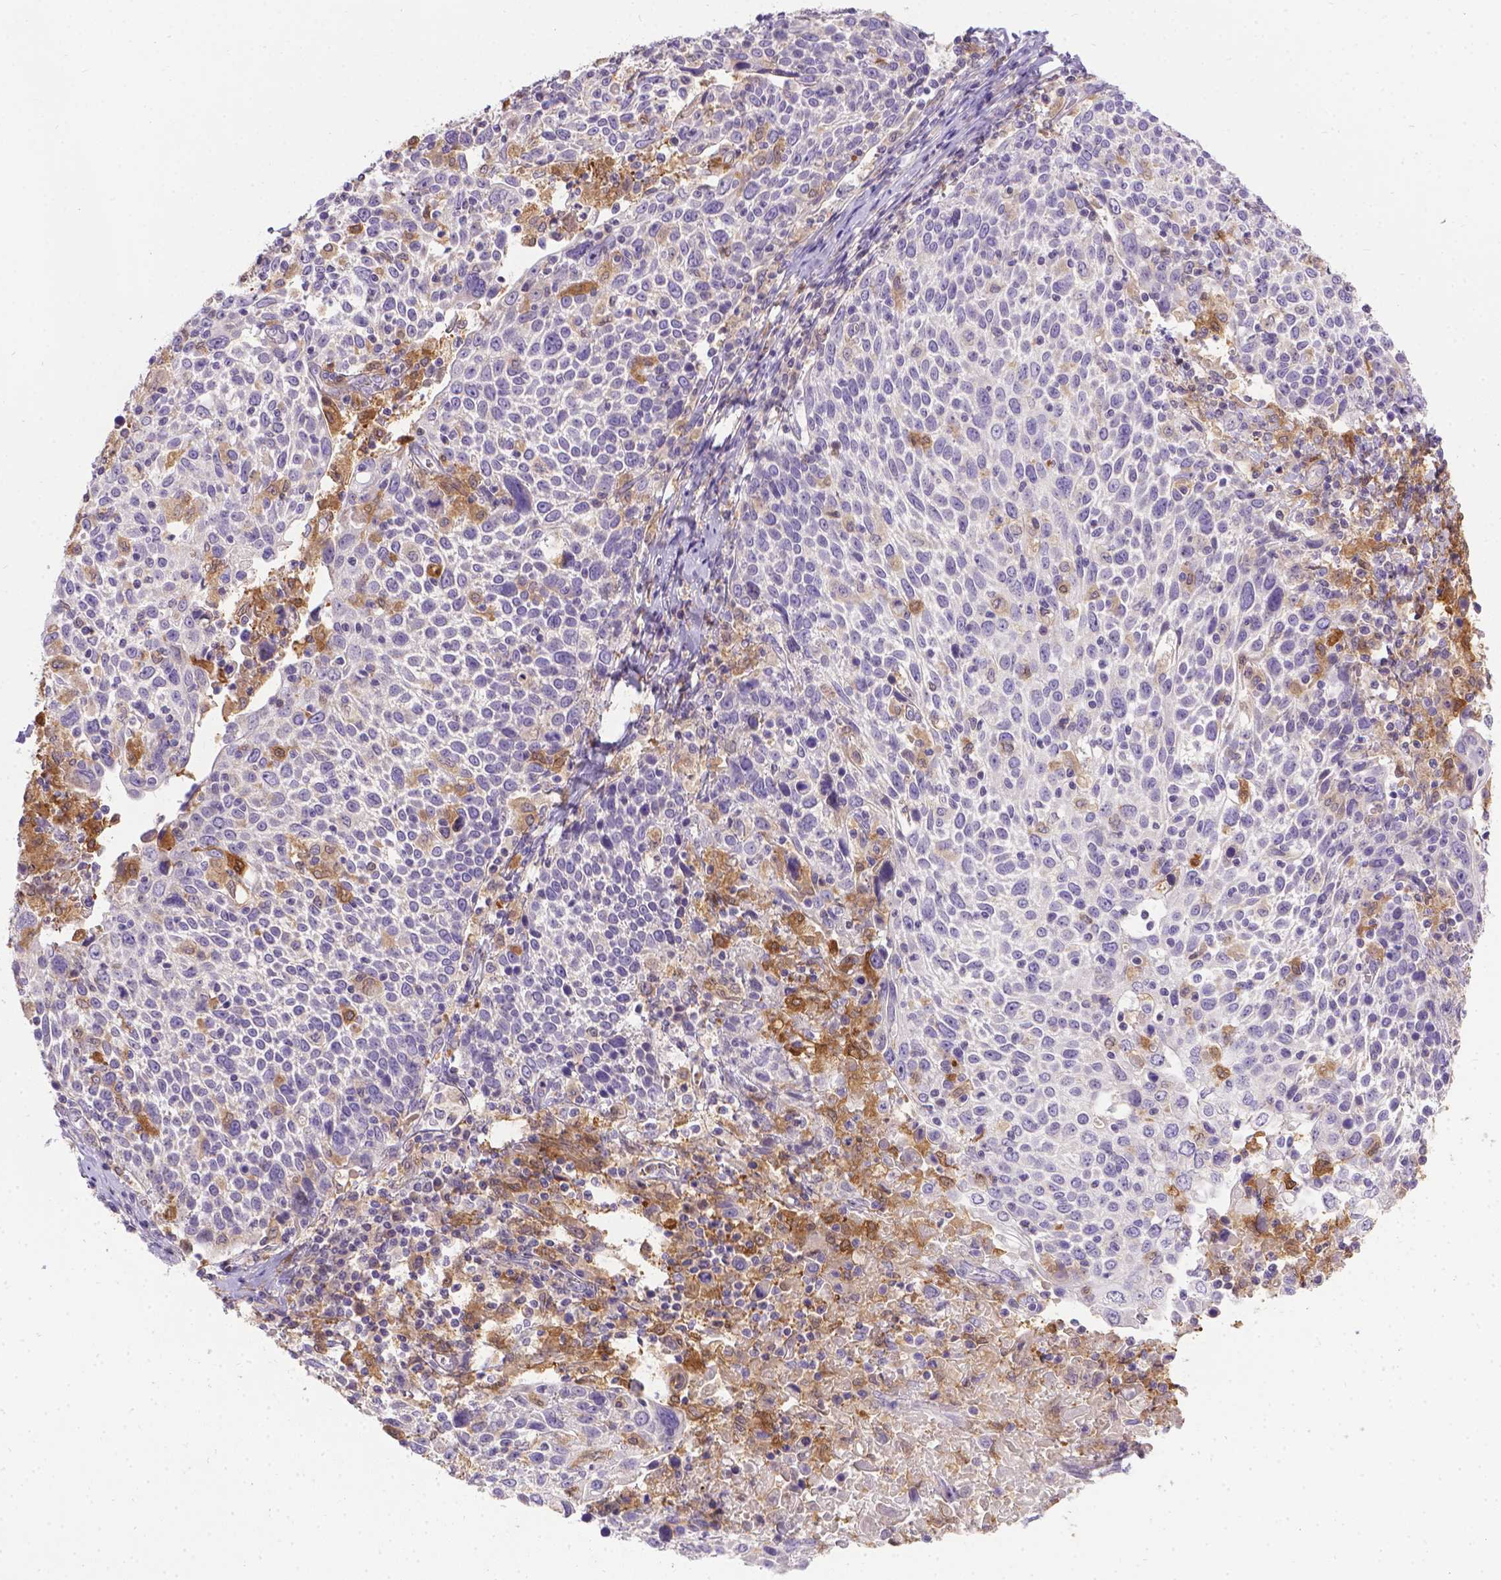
{"staining": {"intensity": "negative", "quantity": "none", "location": "none"}, "tissue": "cervical cancer", "cell_type": "Tumor cells", "image_type": "cancer", "snomed": [{"axis": "morphology", "description": "Squamous cell carcinoma, NOS"}, {"axis": "topography", "description": "Cervix"}], "caption": "Immunohistochemistry image of human squamous cell carcinoma (cervical) stained for a protein (brown), which demonstrates no positivity in tumor cells.", "gene": "TM4SF18", "patient": {"sex": "female", "age": 61}}